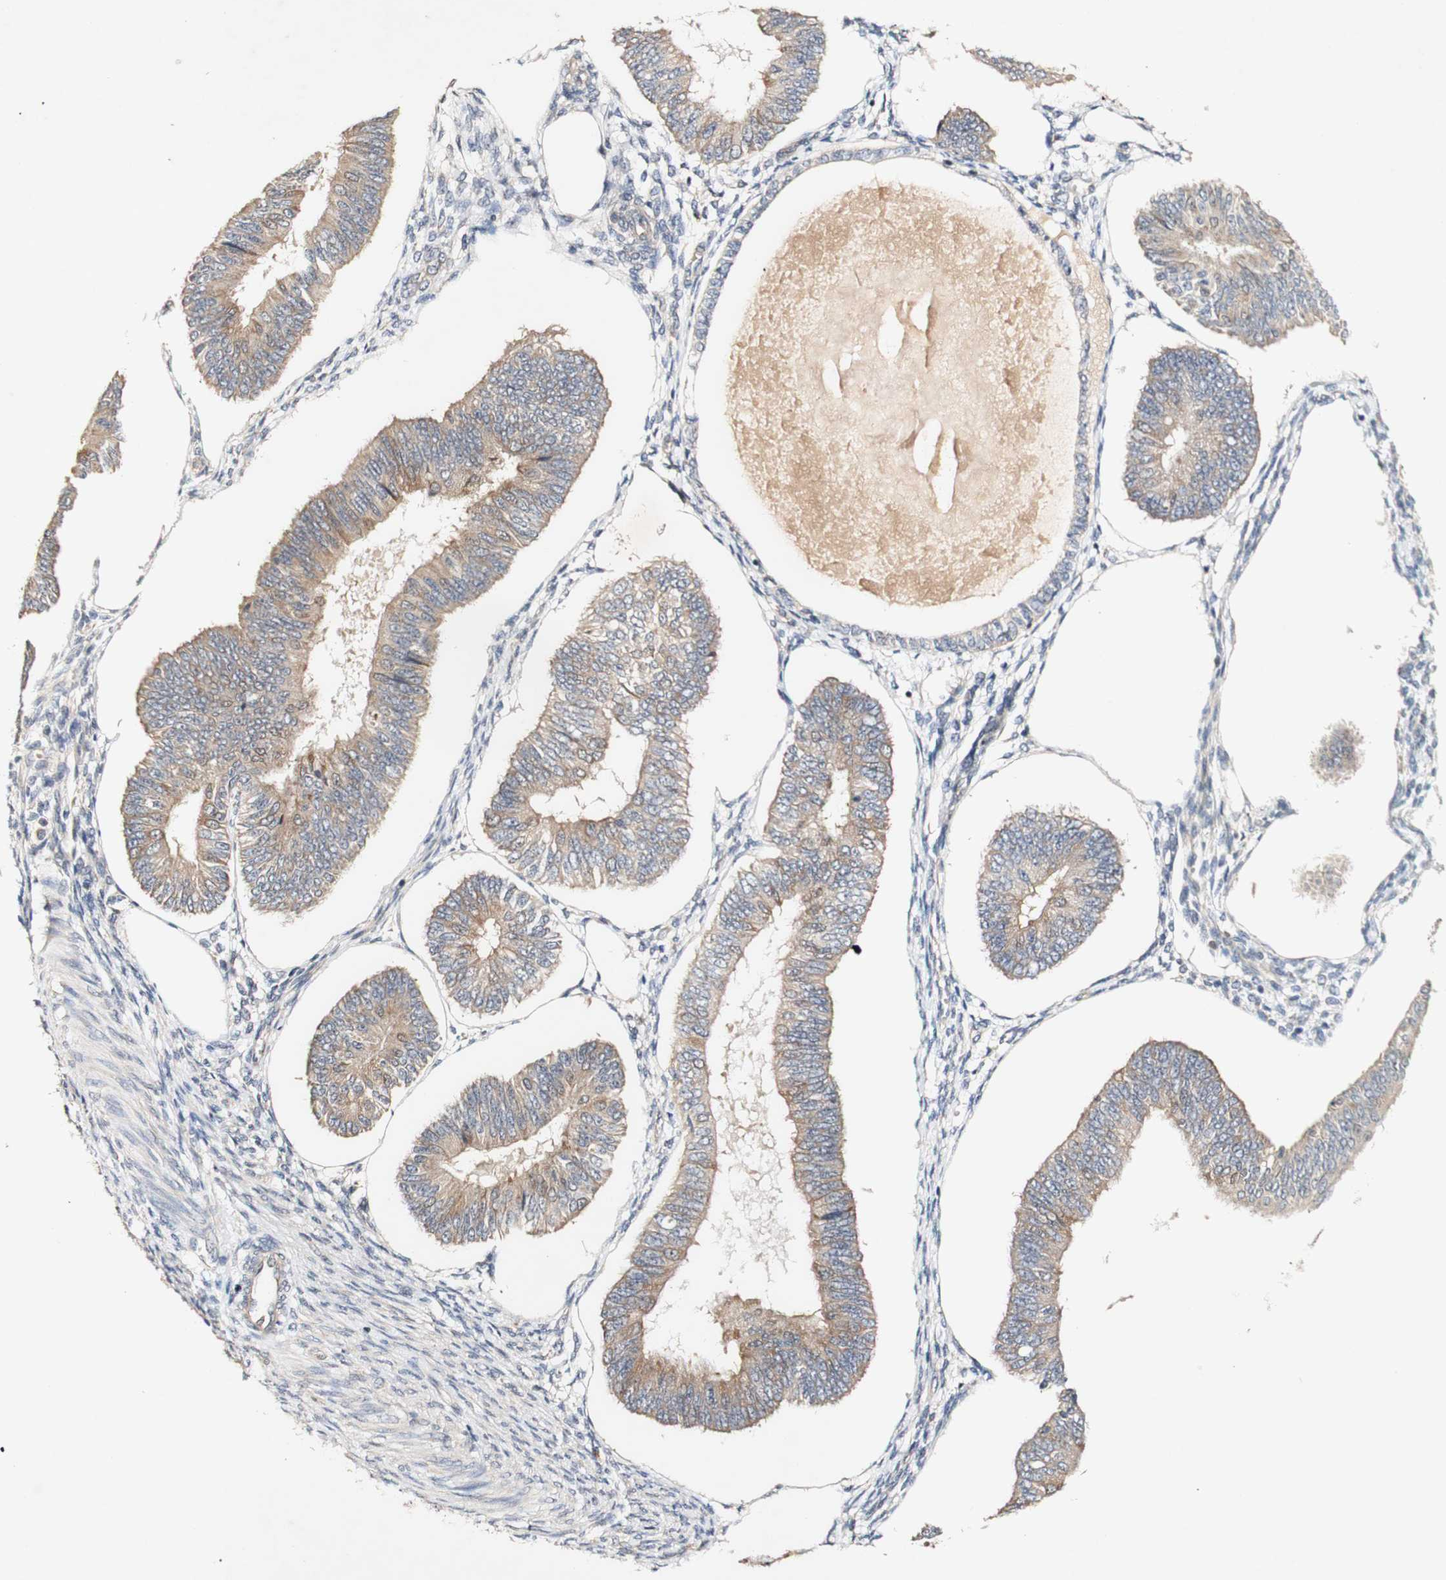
{"staining": {"intensity": "weak", "quantity": ">75%", "location": "cytoplasmic/membranous"}, "tissue": "endometrial cancer", "cell_type": "Tumor cells", "image_type": "cancer", "snomed": [{"axis": "morphology", "description": "Adenocarcinoma, NOS"}, {"axis": "topography", "description": "Endometrium"}], "caption": "Endometrial adenocarcinoma stained for a protein demonstrates weak cytoplasmic/membranous positivity in tumor cells.", "gene": "PIN1", "patient": {"sex": "female", "age": 58}}